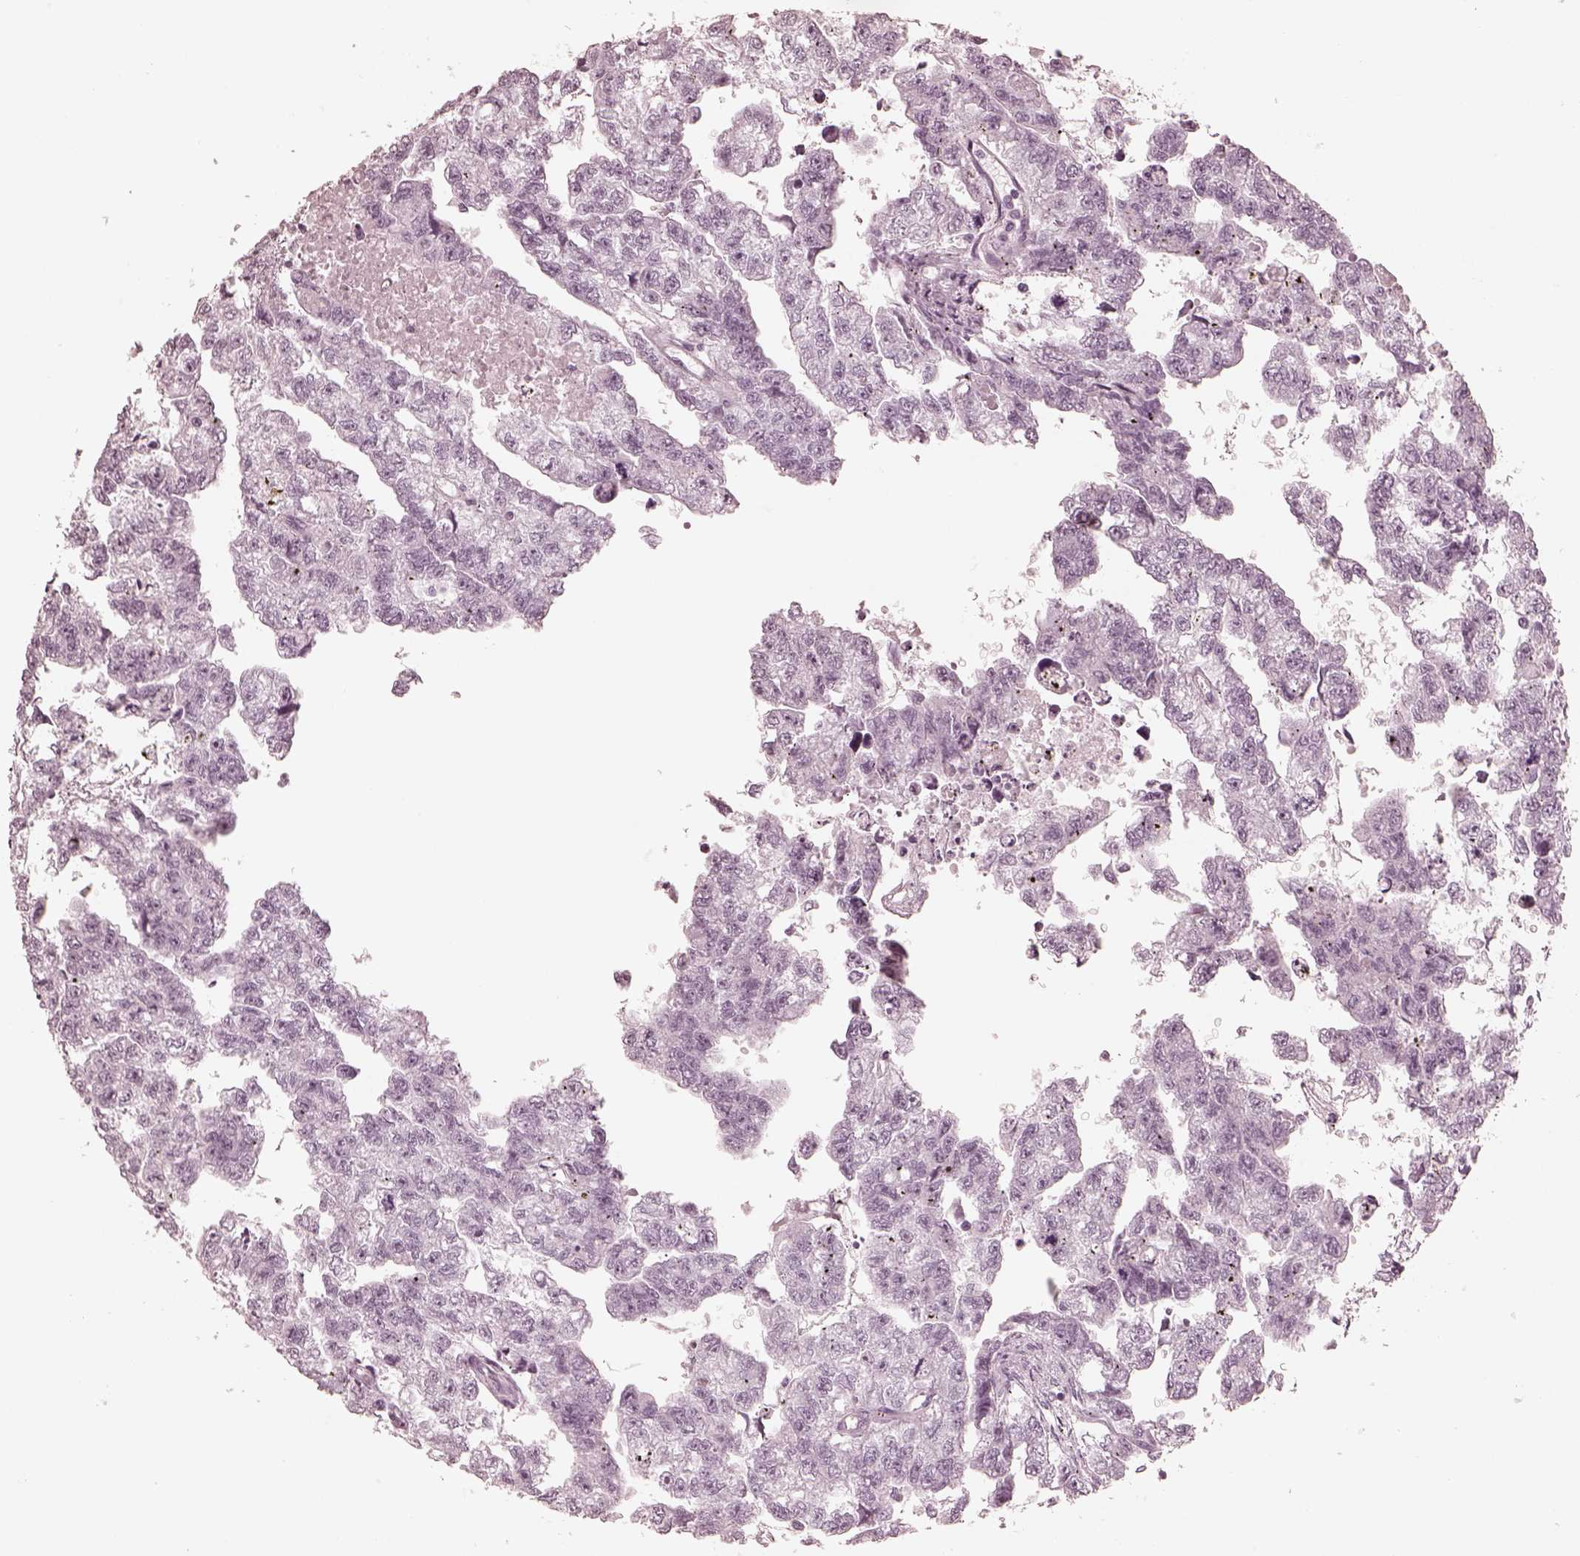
{"staining": {"intensity": "negative", "quantity": "none", "location": "none"}, "tissue": "testis cancer", "cell_type": "Tumor cells", "image_type": "cancer", "snomed": [{"axis": "morphology", "description": "Carcinoma, Embryonal, NOS"}, {"axis": "morphology", "description": "Teratoma, malignant, NOS"}, {"axis": "topography", "description": "Testis"}], "caption": "Immunohistochemistry micrograph of human embryonal carcinoma (testis) stained for a protein (brown), which reveals no positivity in tumor cells.", "gene": "CALR3", "patient": {"sex": "male", "age": 44}}